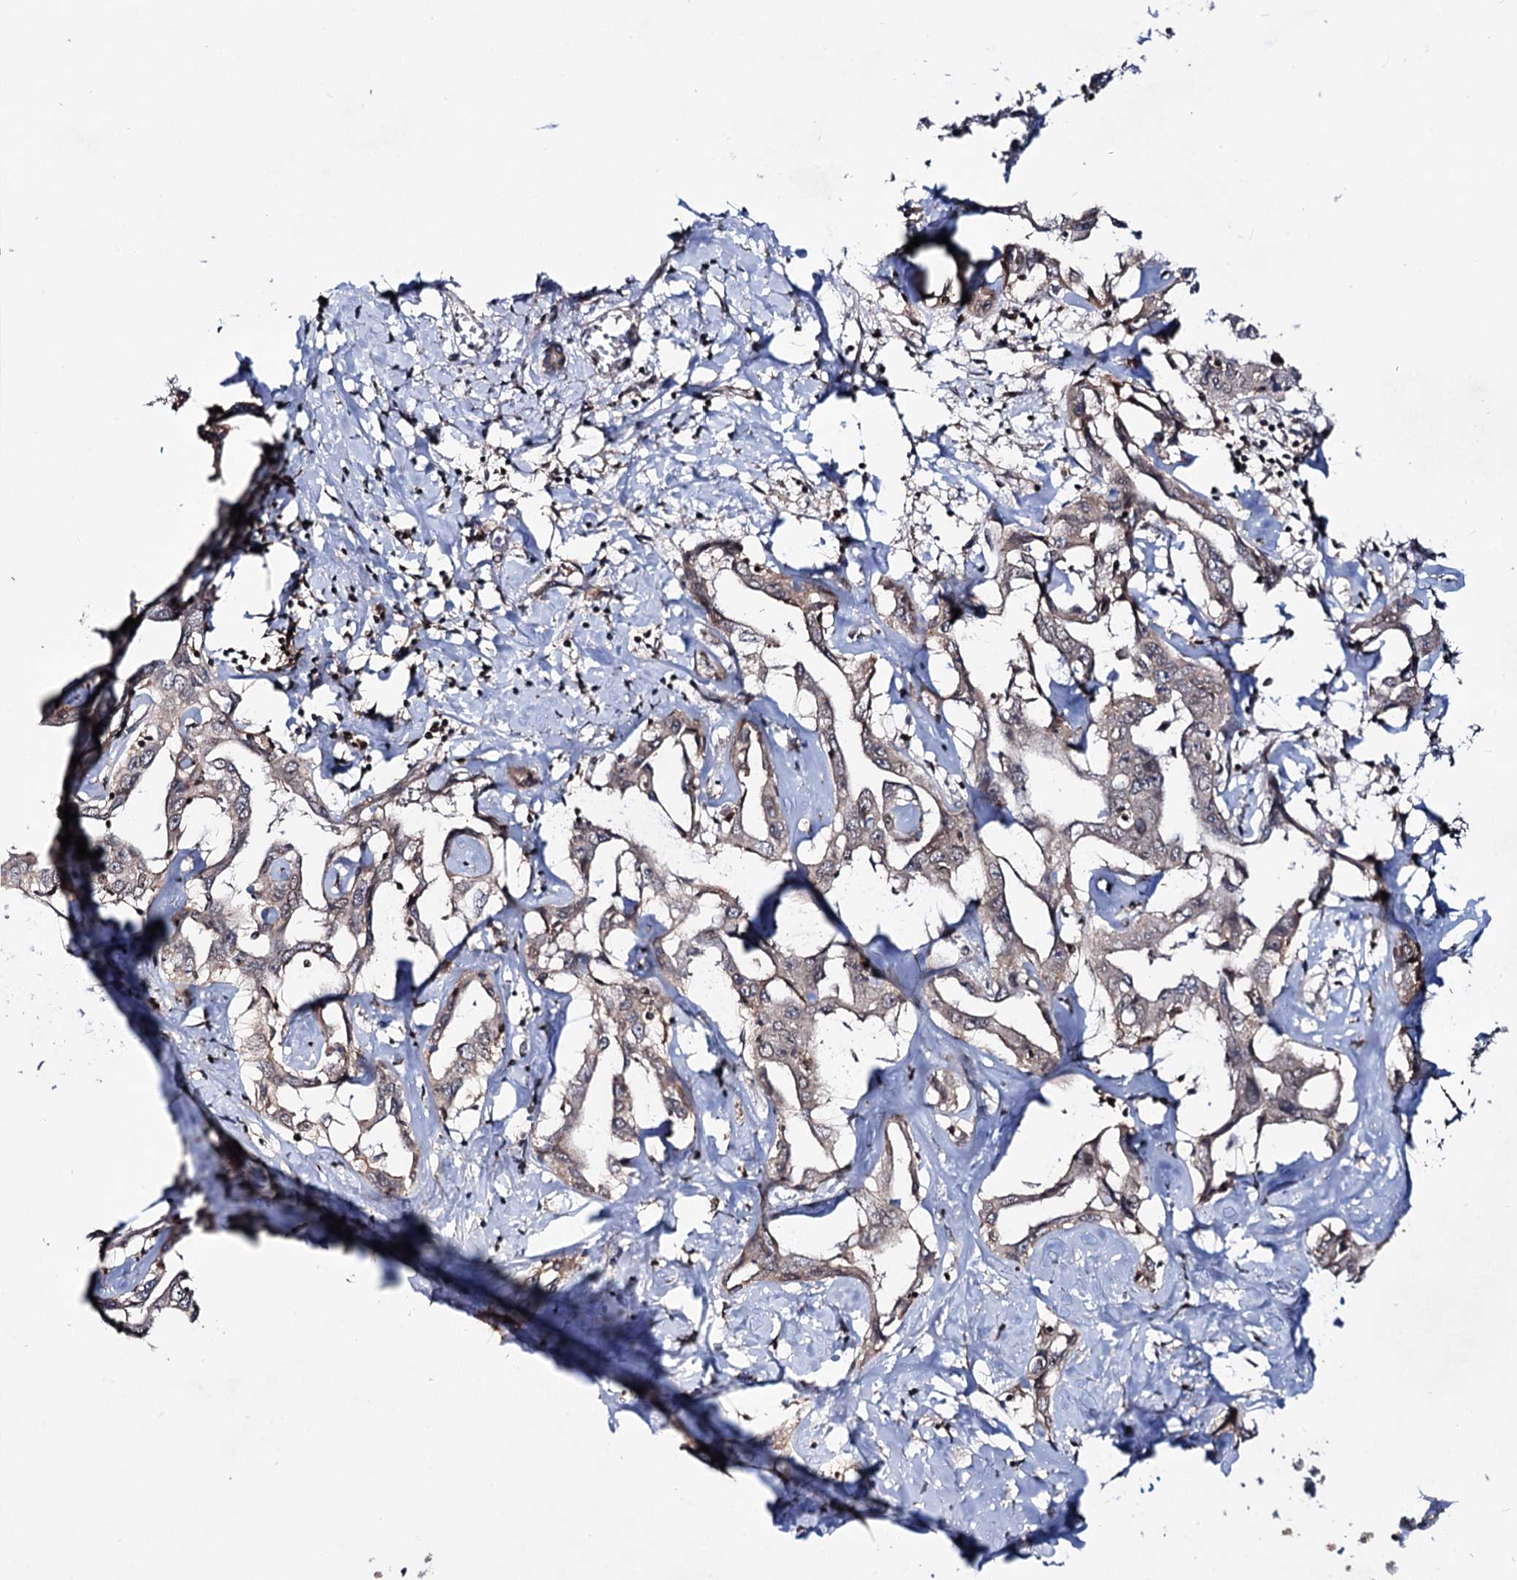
{"staining": {"intensity": "weak", "quantity": "25%-75%", "location": "cytoplasmic/membranous,nuclear"}, "tissue": "liver cancer", "cell_type": "Tumor cells", "image_type": "cancer", "snomed": [{"axis": "morphology", "description": "Cholangiocarcinoma"}, {"axis": "topography", "description": "Liver"}], "caption": "Protein expression analysis of human cholangiocarcinoma (liver) reveals weak cytoplasmic/membranous and nuclear positivity in about 25%-75% of tumor cells.", "gene": "SMCHD1", "patient": {"sex": "male", "age": 59}}